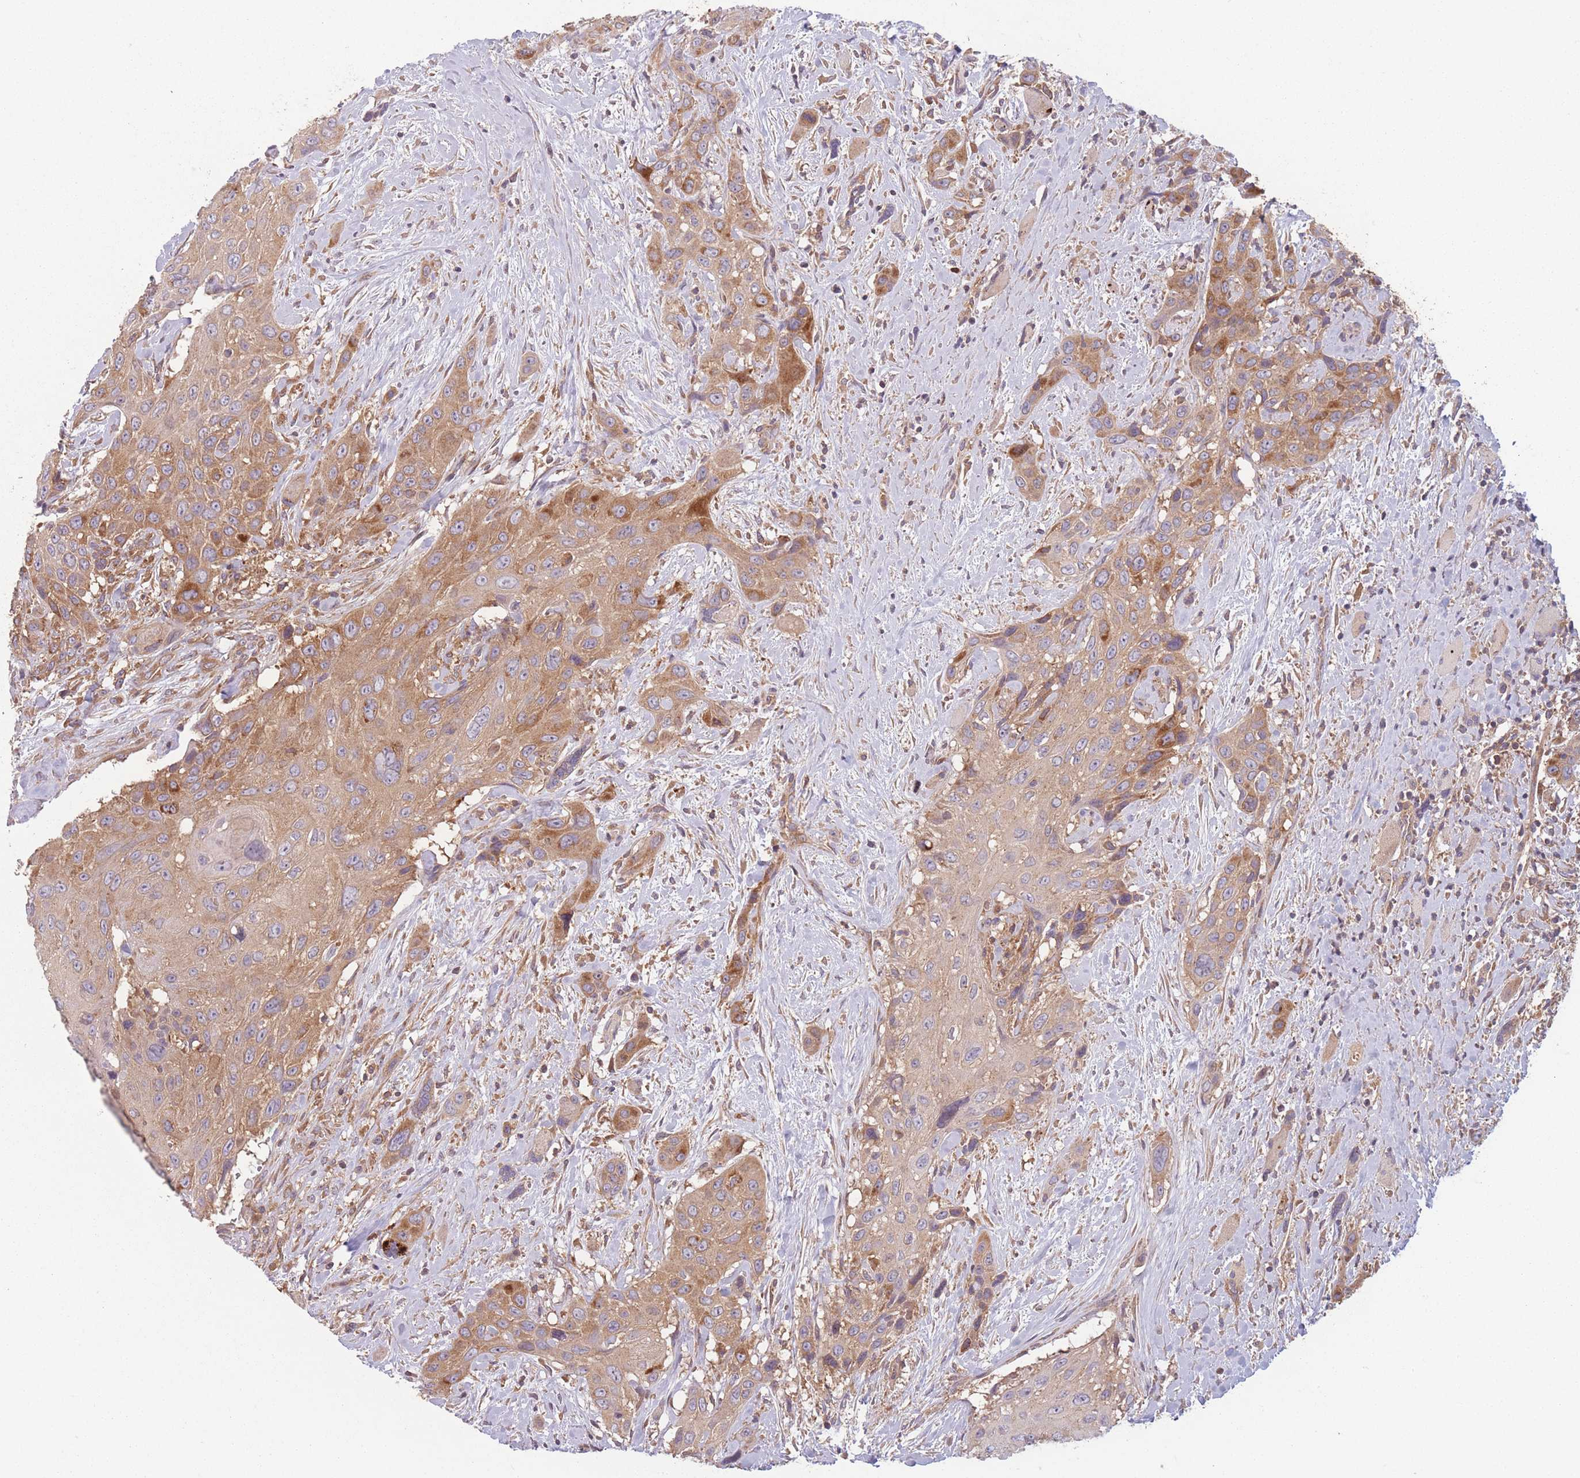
{"staining": {"intensity": "moderate", "quantity": ">75%", "location": "cytoplasmic/membranous"}, "tissue": "head and neck cancer", "cell_type": "Tumor cells", "image_type": "cancer", "snomed": [{"axis": "morphology", "description": "Squamous cell carcinoma, NOS"}, {"axis": "topography", "description": "Head-Neck"}], "caption": "A brown stain labels moderate cytoplasmic/membranous staining of a protein in human head and neck squamous cell carcinoma tumor cells.", "gene": "WASHC2A", "patient": {"sex": "male", "age": 81}}